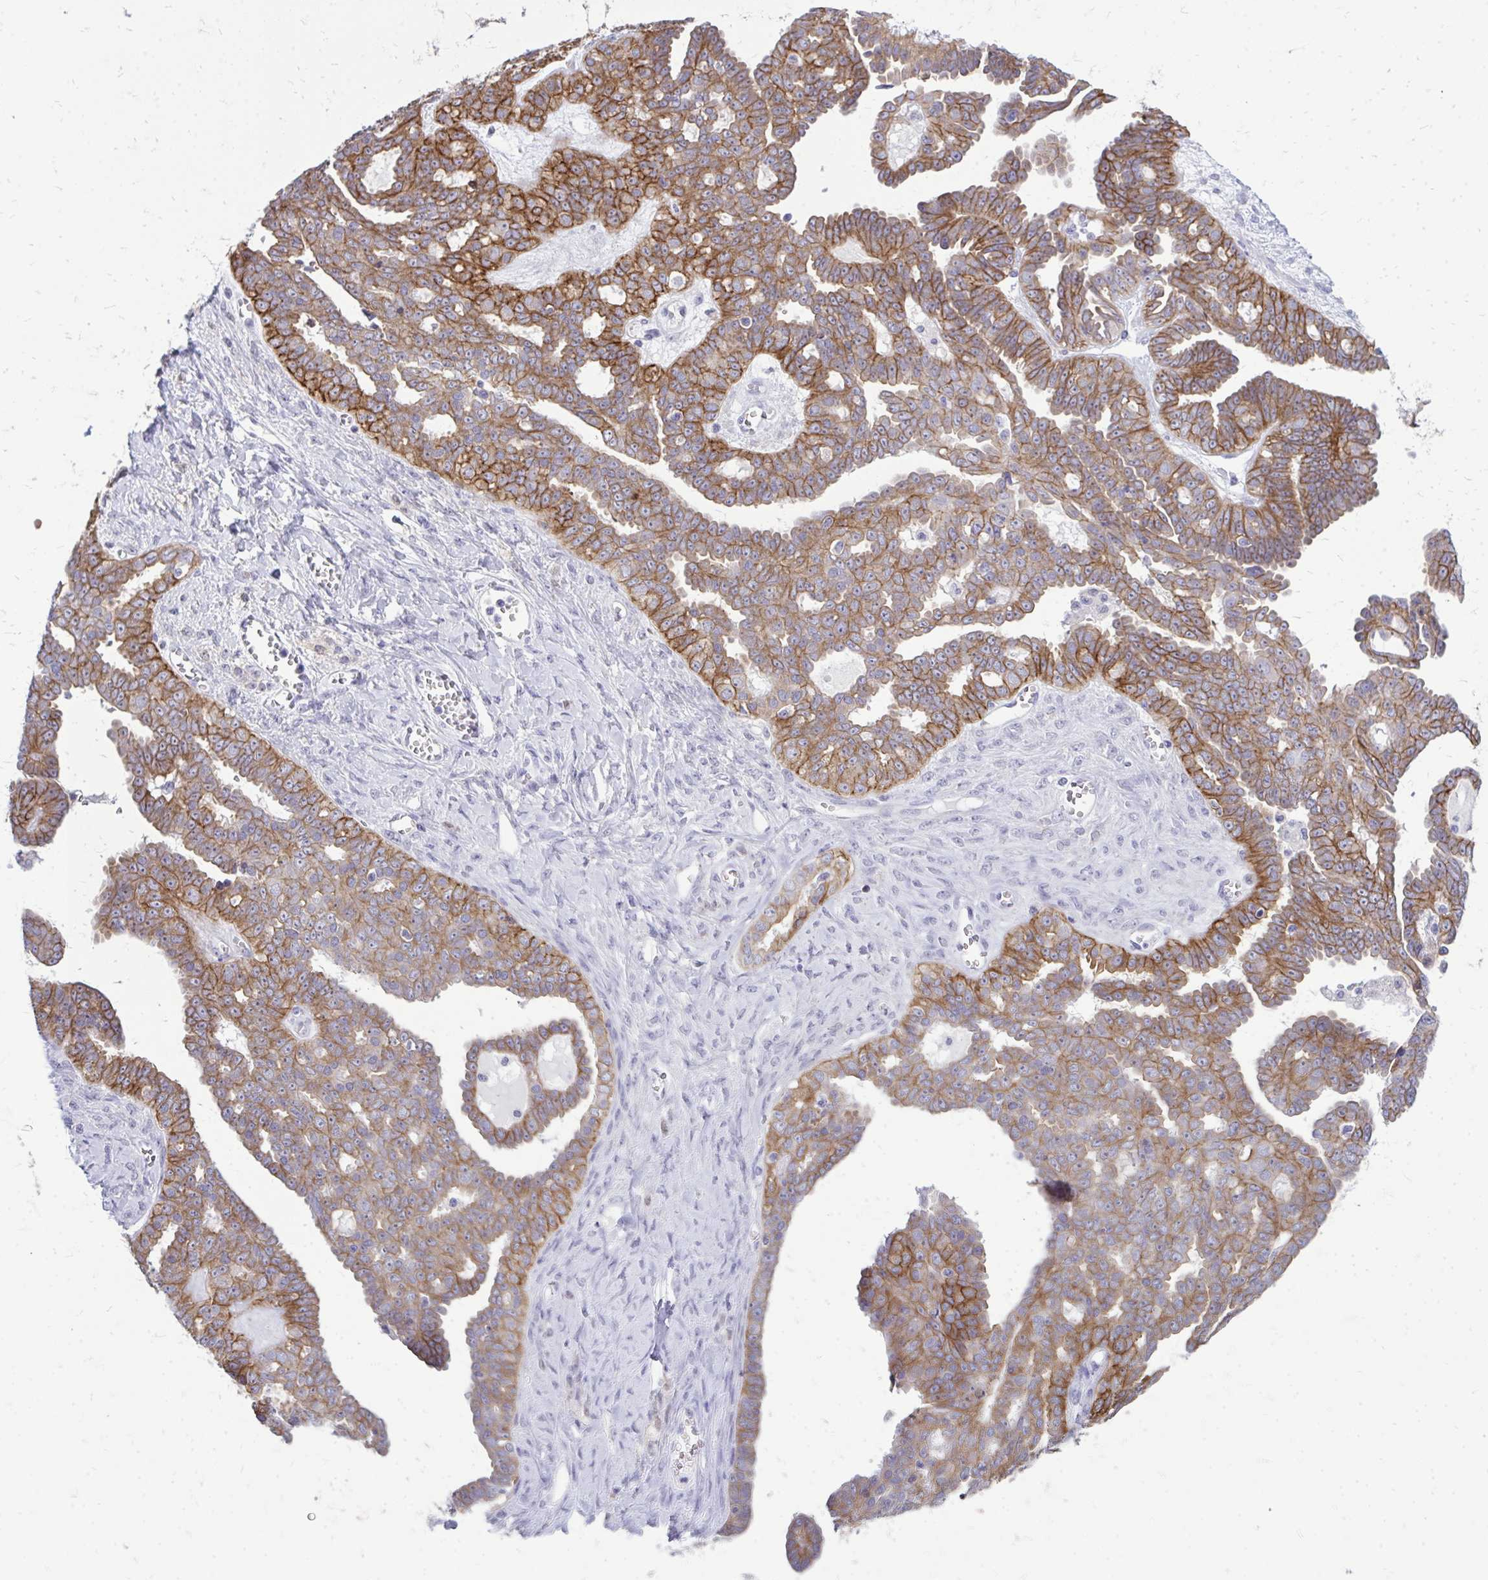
{"staining": {"intensity": "moderate", "quantity": ">75%", "location": "cytoplasmic/membranous"}, "tissue": "ovarian cancer", "cell_type": "Tumor cells", "image_type": "cancer", "snomed": [{"axis": "morphology", "description": "Cystadenocarcinoma, serous, NOS"}, {"axis": "topography", "description": "Ovary"}], "caption": "The histopathology image exhibits immunohistochemical staining of serous cystadenocarcinoma (ovarian). There is moderate cytoplasmic/membranous staining is seen in about >75% of tumor cells.", "gene": "SPTBN2", "patient": {"sex": "female", "age": 71}}